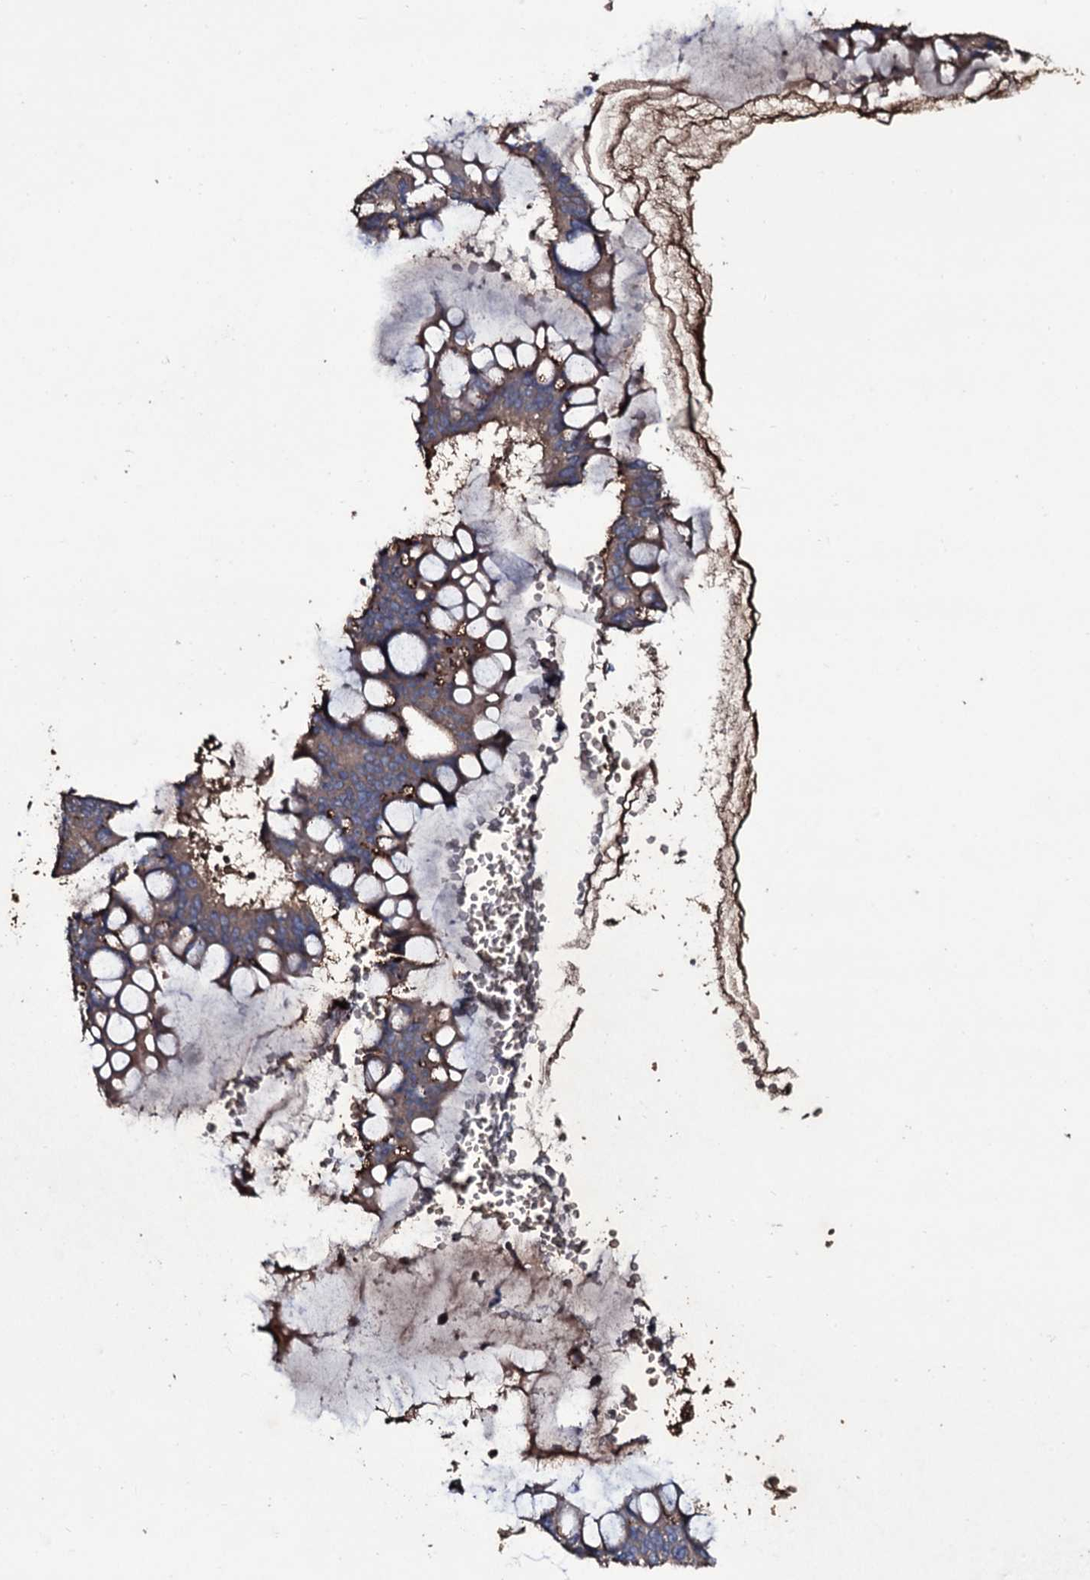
{"staining": {"intensity": "moderate", "quantity": ">75%", "location": "cytoplasmic/membranous"}, "tissue": "ovarian cancer", "cell_type": "Tumor cells", "image_type": "cancer", "snomed": [{"axis": "morphology", "description": "Cystadenocarcinoma, mucinous, NOS"}, {"axis": "topography", "description": "Ovary"}], "caption": "An image of ovarian mucinous cystadenocarcinoma stained for a protein exhibits moderate cytoplasmic/membranous brown staining in tumor cells.", "gene": "ZSWIM8", "patient": {"sex": "female", "age": 73}}